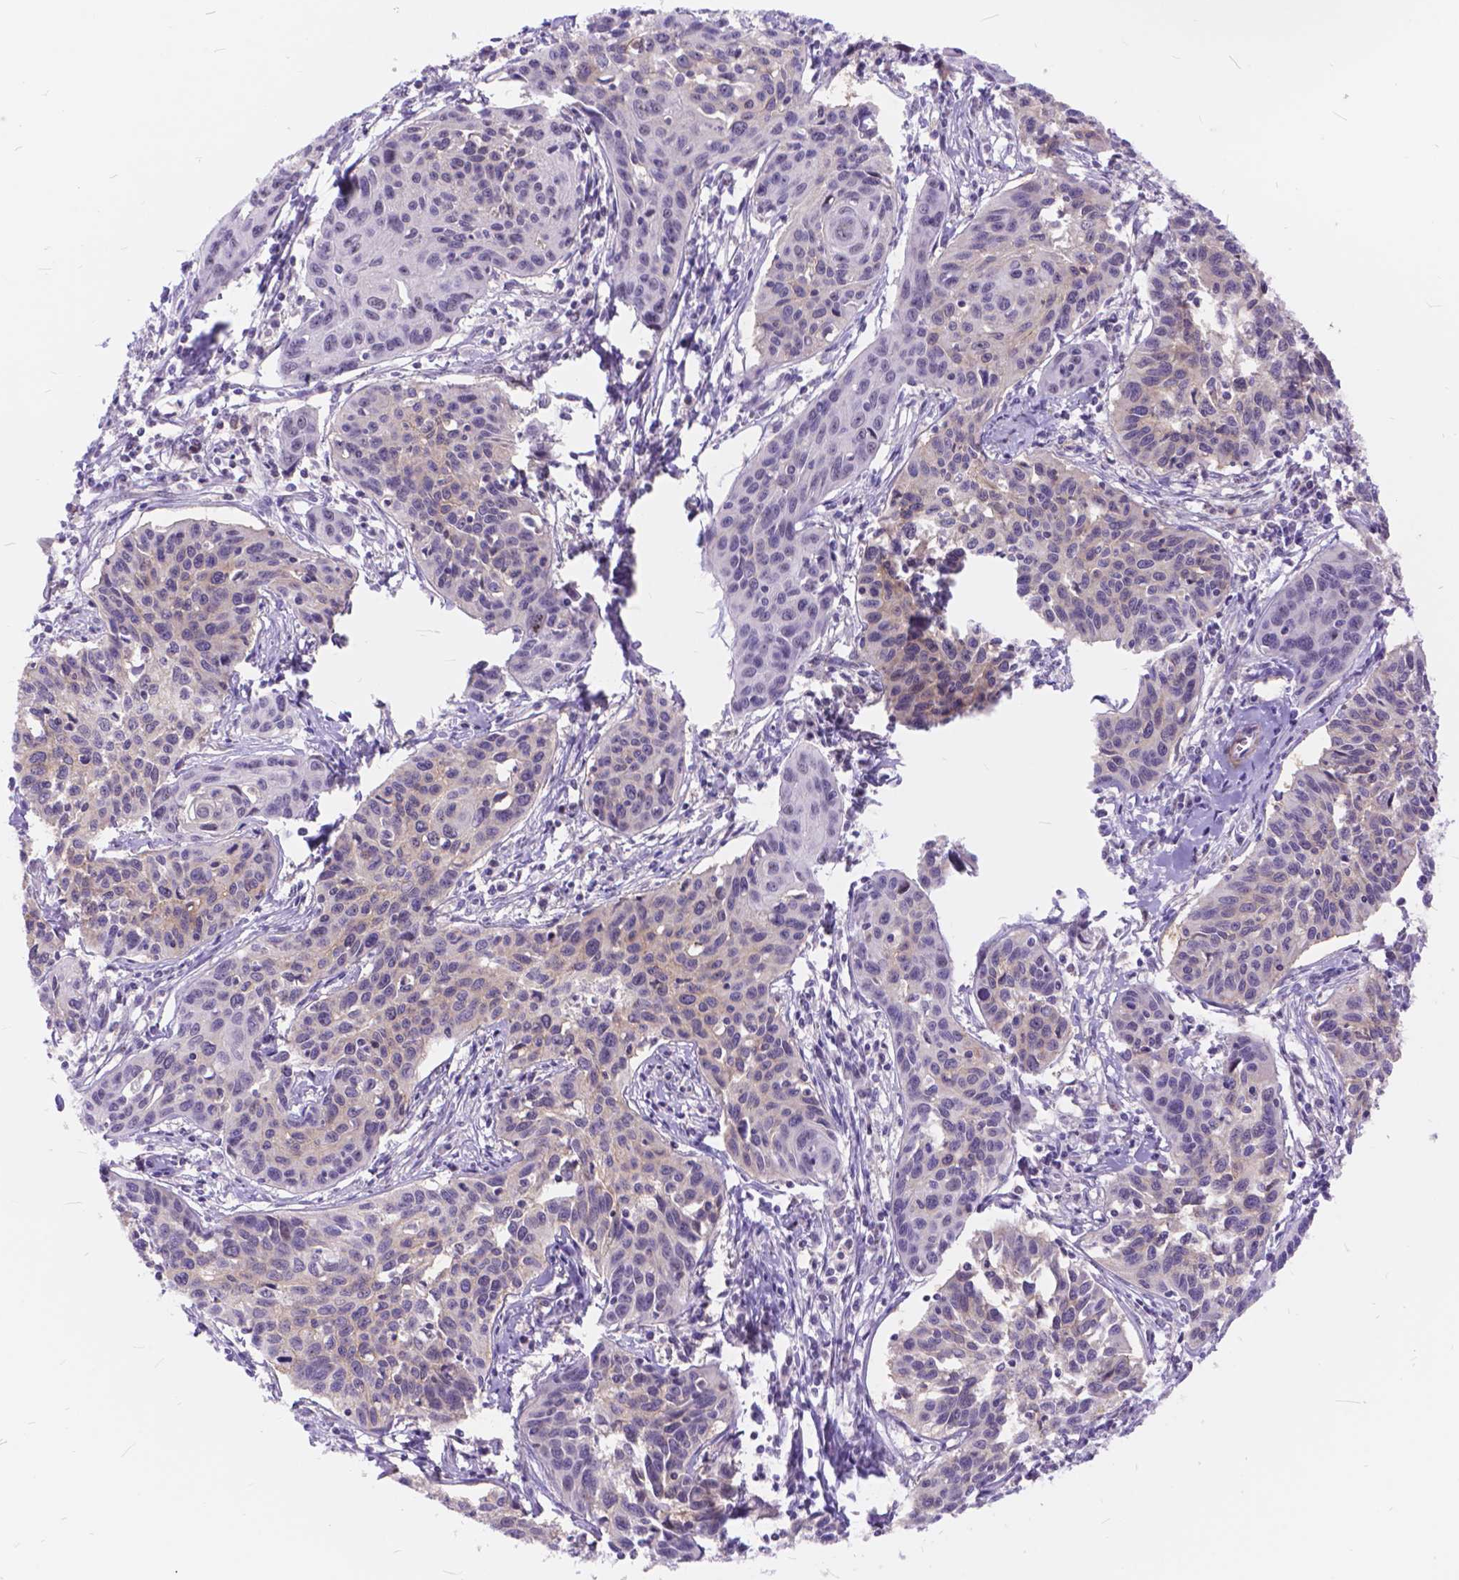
{"staining": {"intensity": "weak", "quantity": "<25%", "location": "cytoplasmic/membranous"}, "tissue": "cervical cancer", "cell_type": "Tumor cells", "image_type": "cancer", "snomed": [{"axis": "morphology", "description": "Squamous cell carcinoma, NOS"}, {"axis": "topography", "description": "Cervix"}], "caption": "Image shows no protein expression in tumor cells of cervical cancer (squamous cell carcinoma) tissue.", "gene": "MAN2C1", "patient": {"sex": "female", "age": 31}}